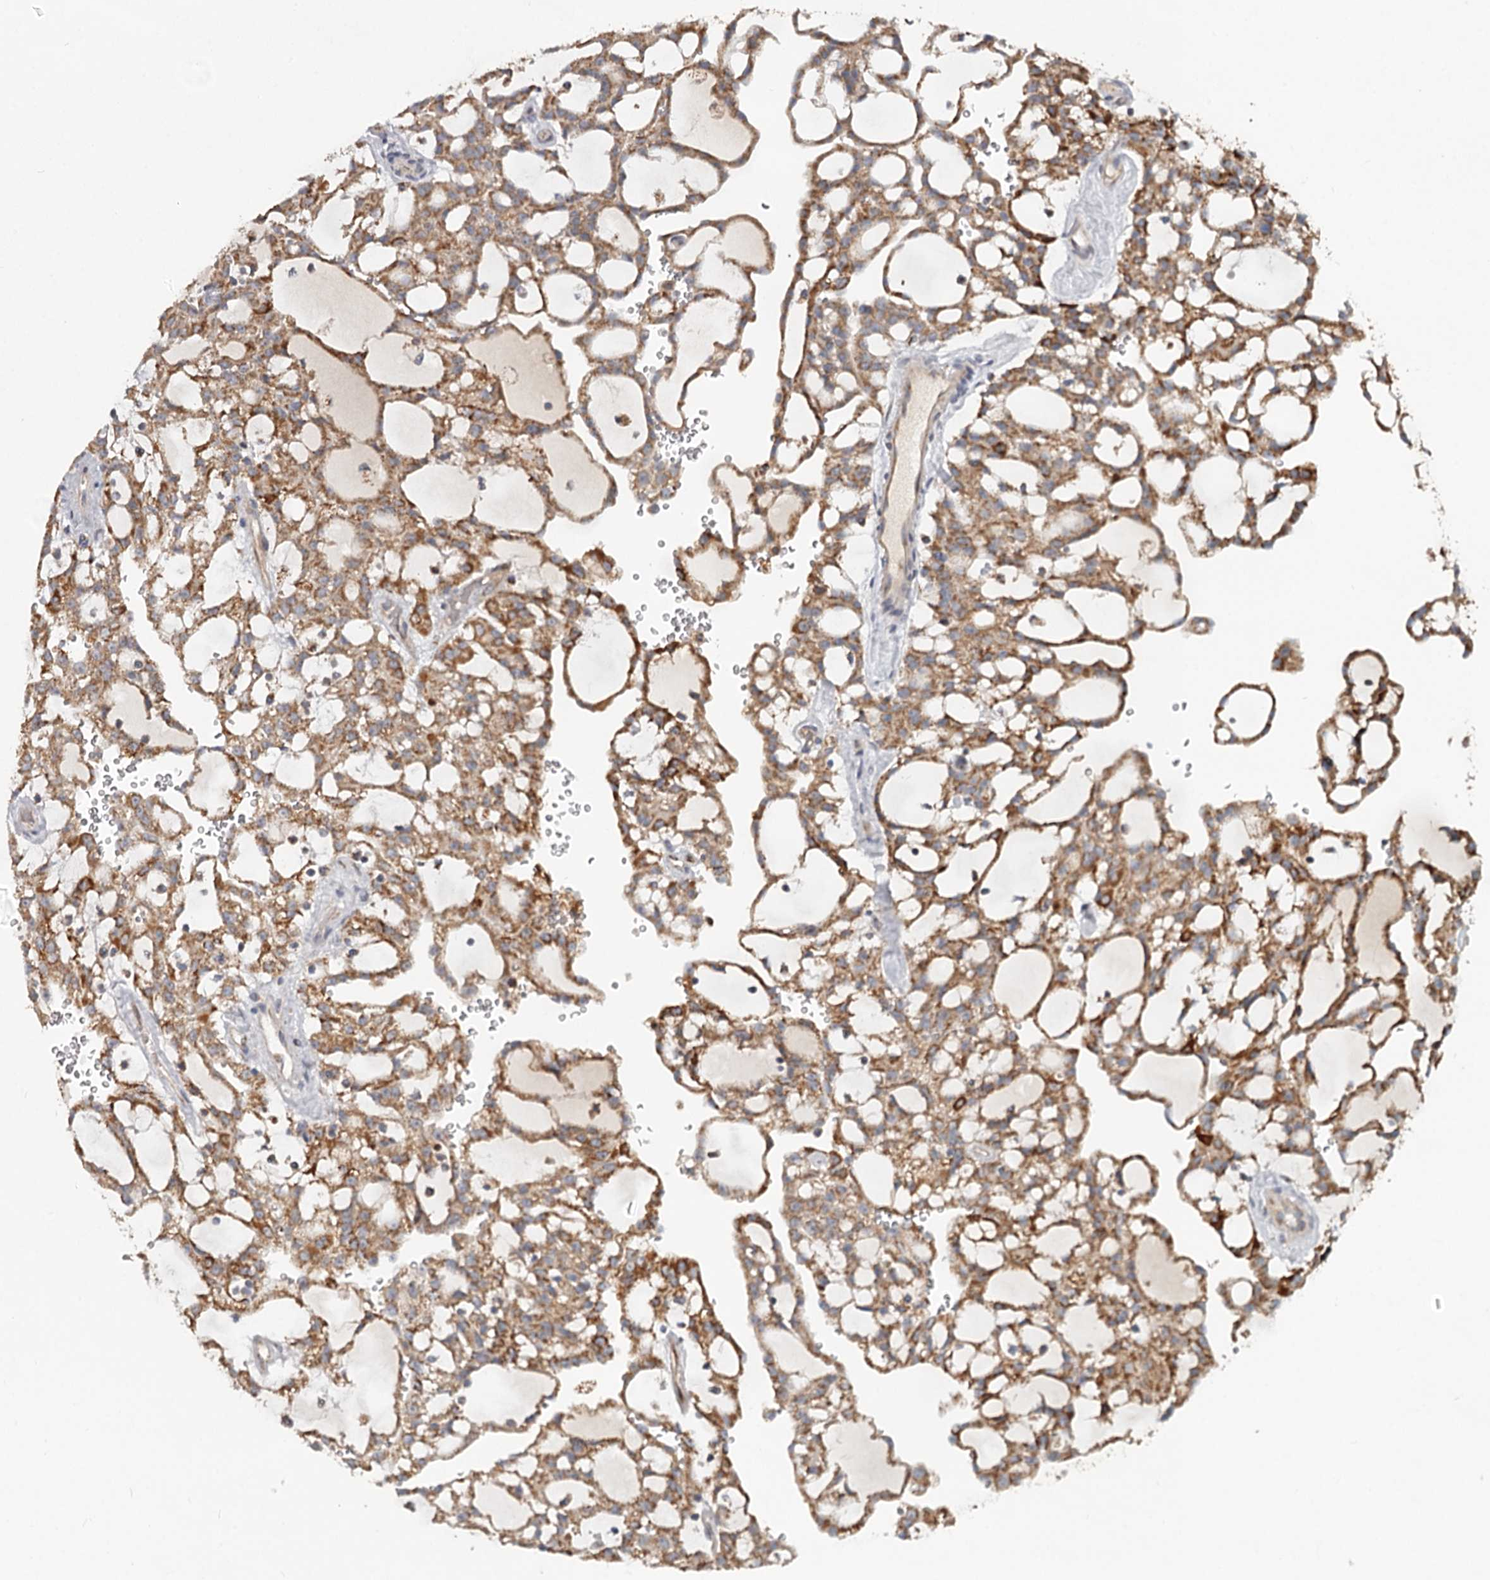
{"staining": {"intensity": "moderate", "quantity": ">75%", "location": "cytoplasmic/membranous"}, "tissue": "renal cancer", "cell_type": "Tumor cells", "image_type": "cancer", "snomed": [{"axis": "morphology", "description": "Adenocarcinoma, NOS"}, {"axis": "topography", "description": "Kidney"}], "caption": "Renal cancer (adenocarcinoma) stained with DAB immunohistochemistry displays medium levels of moderate cytoplasmic/membranous positivity in about >75% of tumor cells.", "gene": "CDC123", "patient": {"sex": "male", "age": 63}}